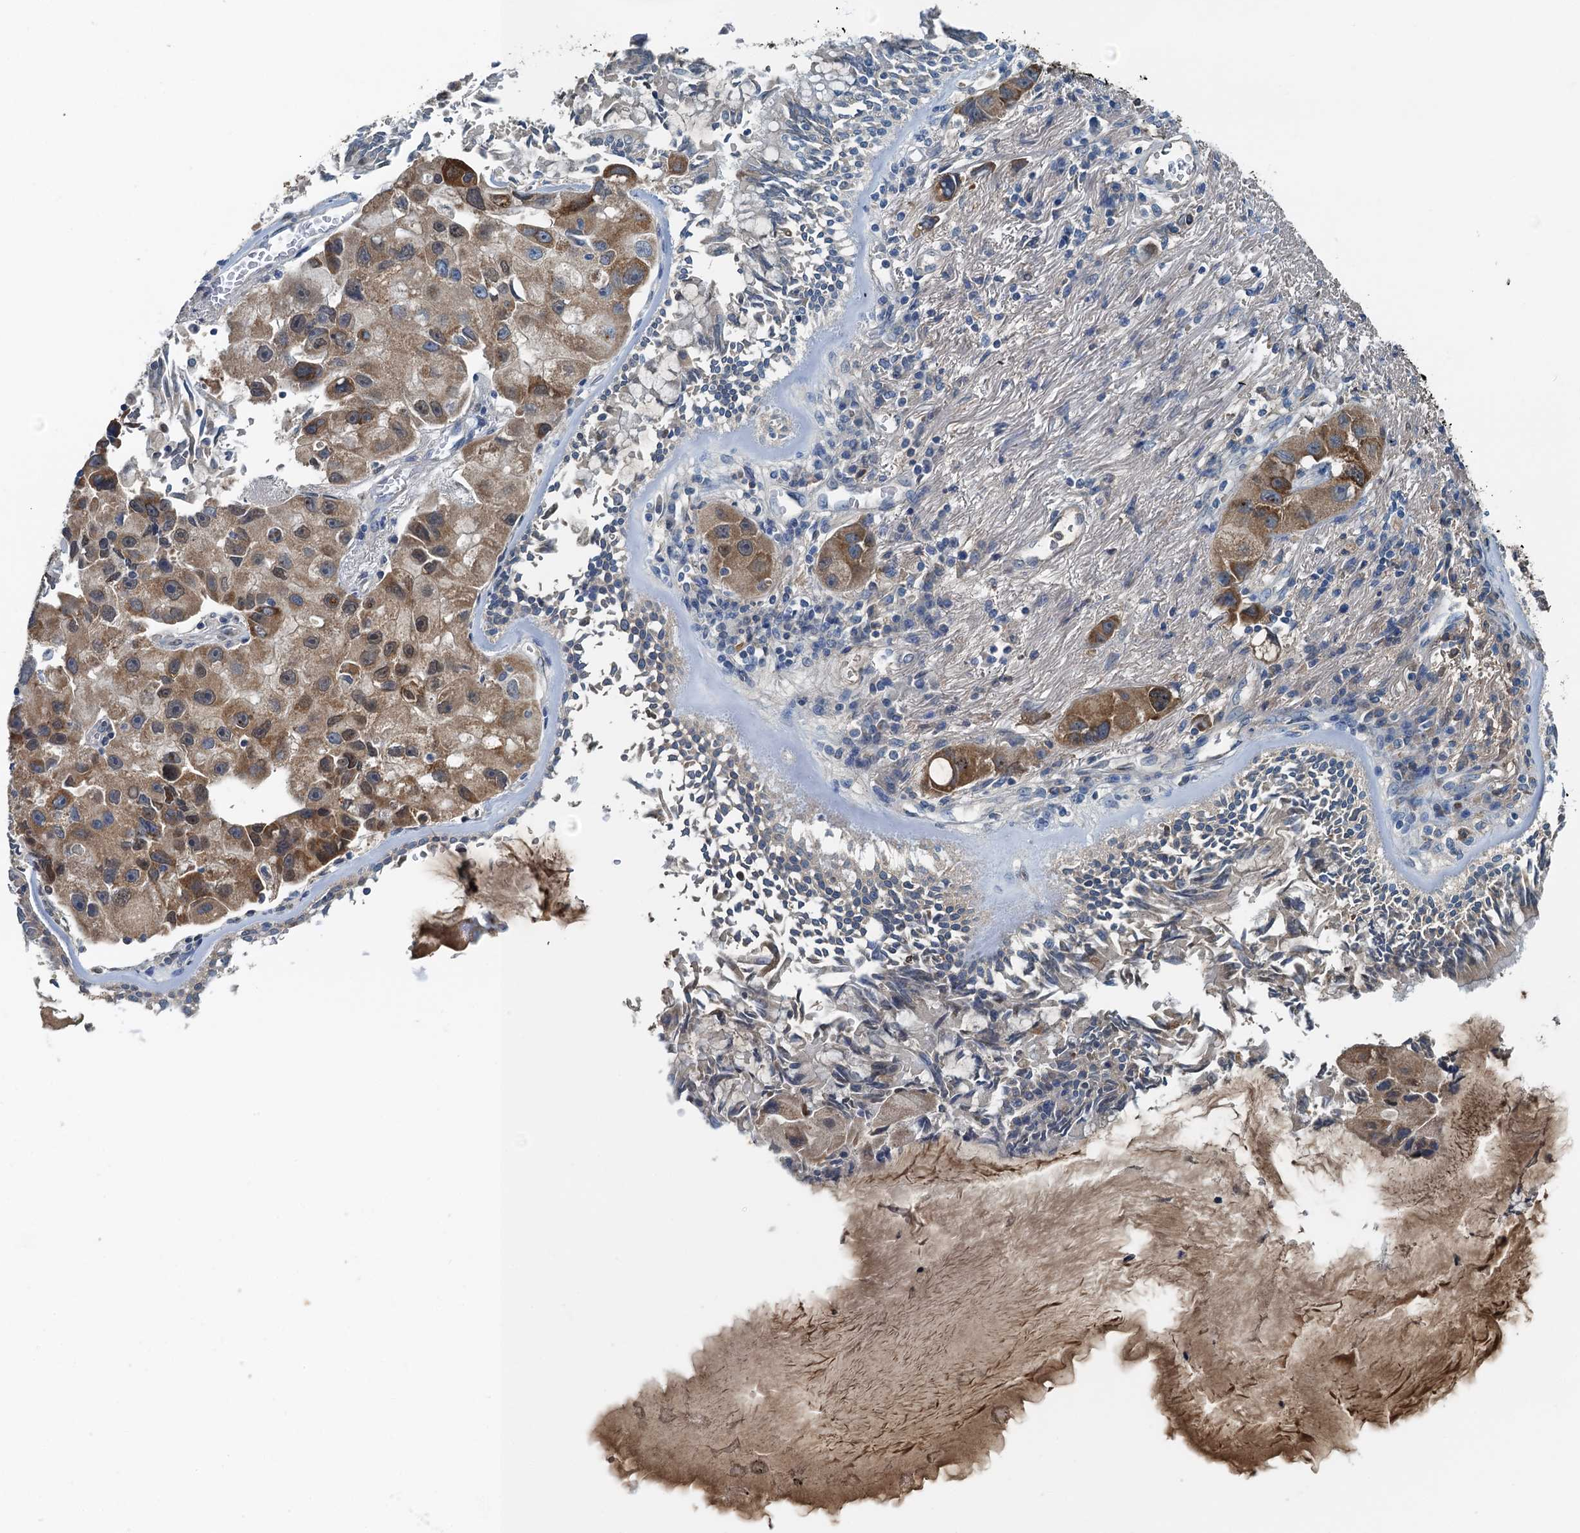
{"staining": {"intensity": "moderate", "quantity": ">75%", "location": "cytoplasmic/membranous"}, "tissue": "lung cancer", "cell_type": "Tumor cells", "image_type": "cancer", "snomed": [{"axis": "morphology", "description": "Adenocarcinoma, NOS"}, {"axis": "topography", "description": "Lung"}], "caption": "About >75% of tumor cells in human lung cancer reveal moderate cytoplasmic/membranous protein positivity as visualized by brown immunohistochemical staining.", "gene": "LSM14B", "patient": {"sex": "female", "age": 54}}